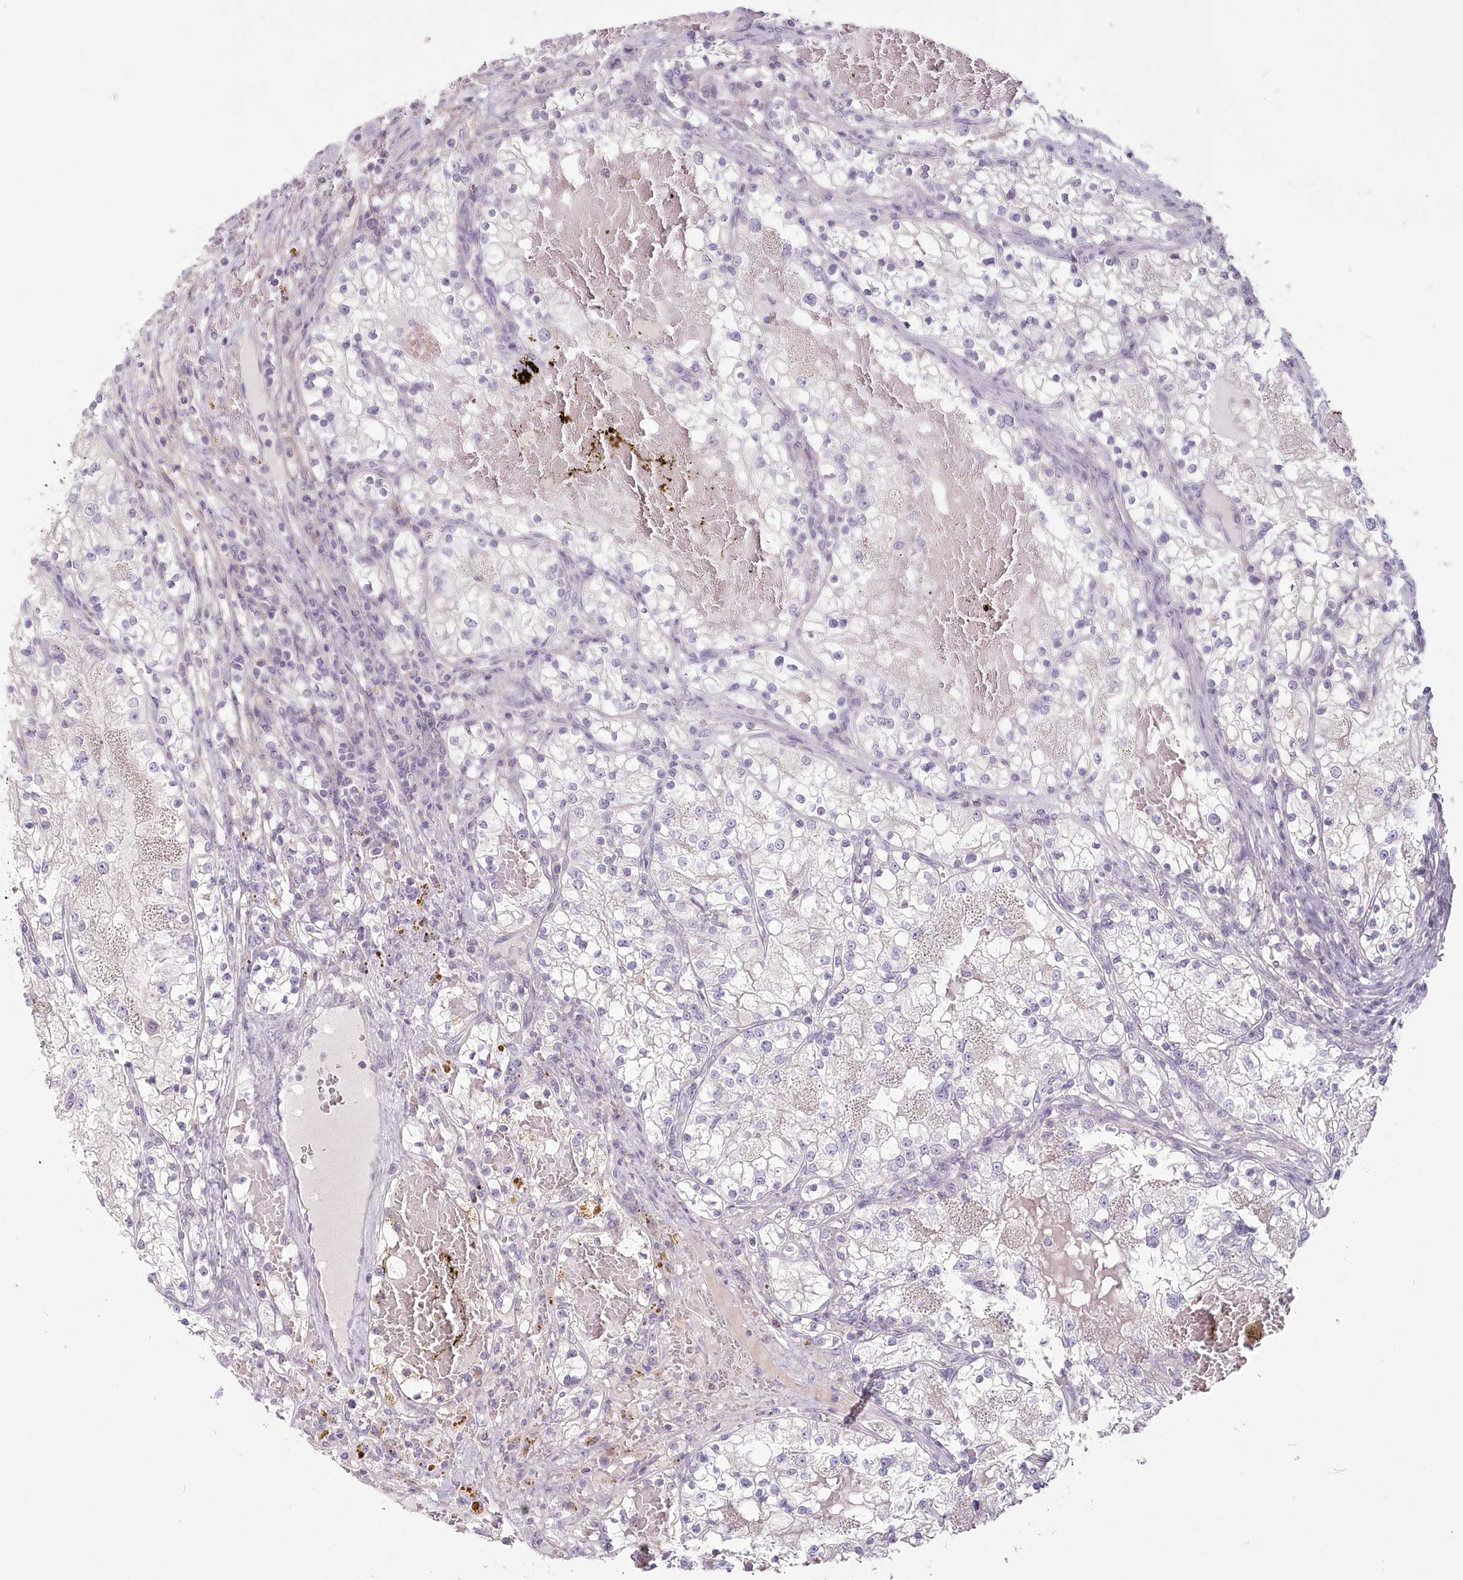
{"staining": {"intensity": "negative", "quantity": "none", "location": "none"}, "tissue": "renal cancer", "cell_type": "Tumor cells", "image_type": "cancer", "snomed": [{"axis": "morphology", "description": "Normal tissue, NOS"}, {"axis": "morphology", "description": "Adenocarcinoma, NOS"}, {"axis": "topography", "description": "Kidney"}], "caption": "Immunohistochemical staining of renal cancer (adenocarcinoma) reveals no significant positivity in tumor cells. (Brightfield microscopy of DAB (3,3'-diaminobenzidine) immunohistochemistry (IHC) at high magnification).", "gene": "USP11", "patient": {"sex": "male", "age": 68}}